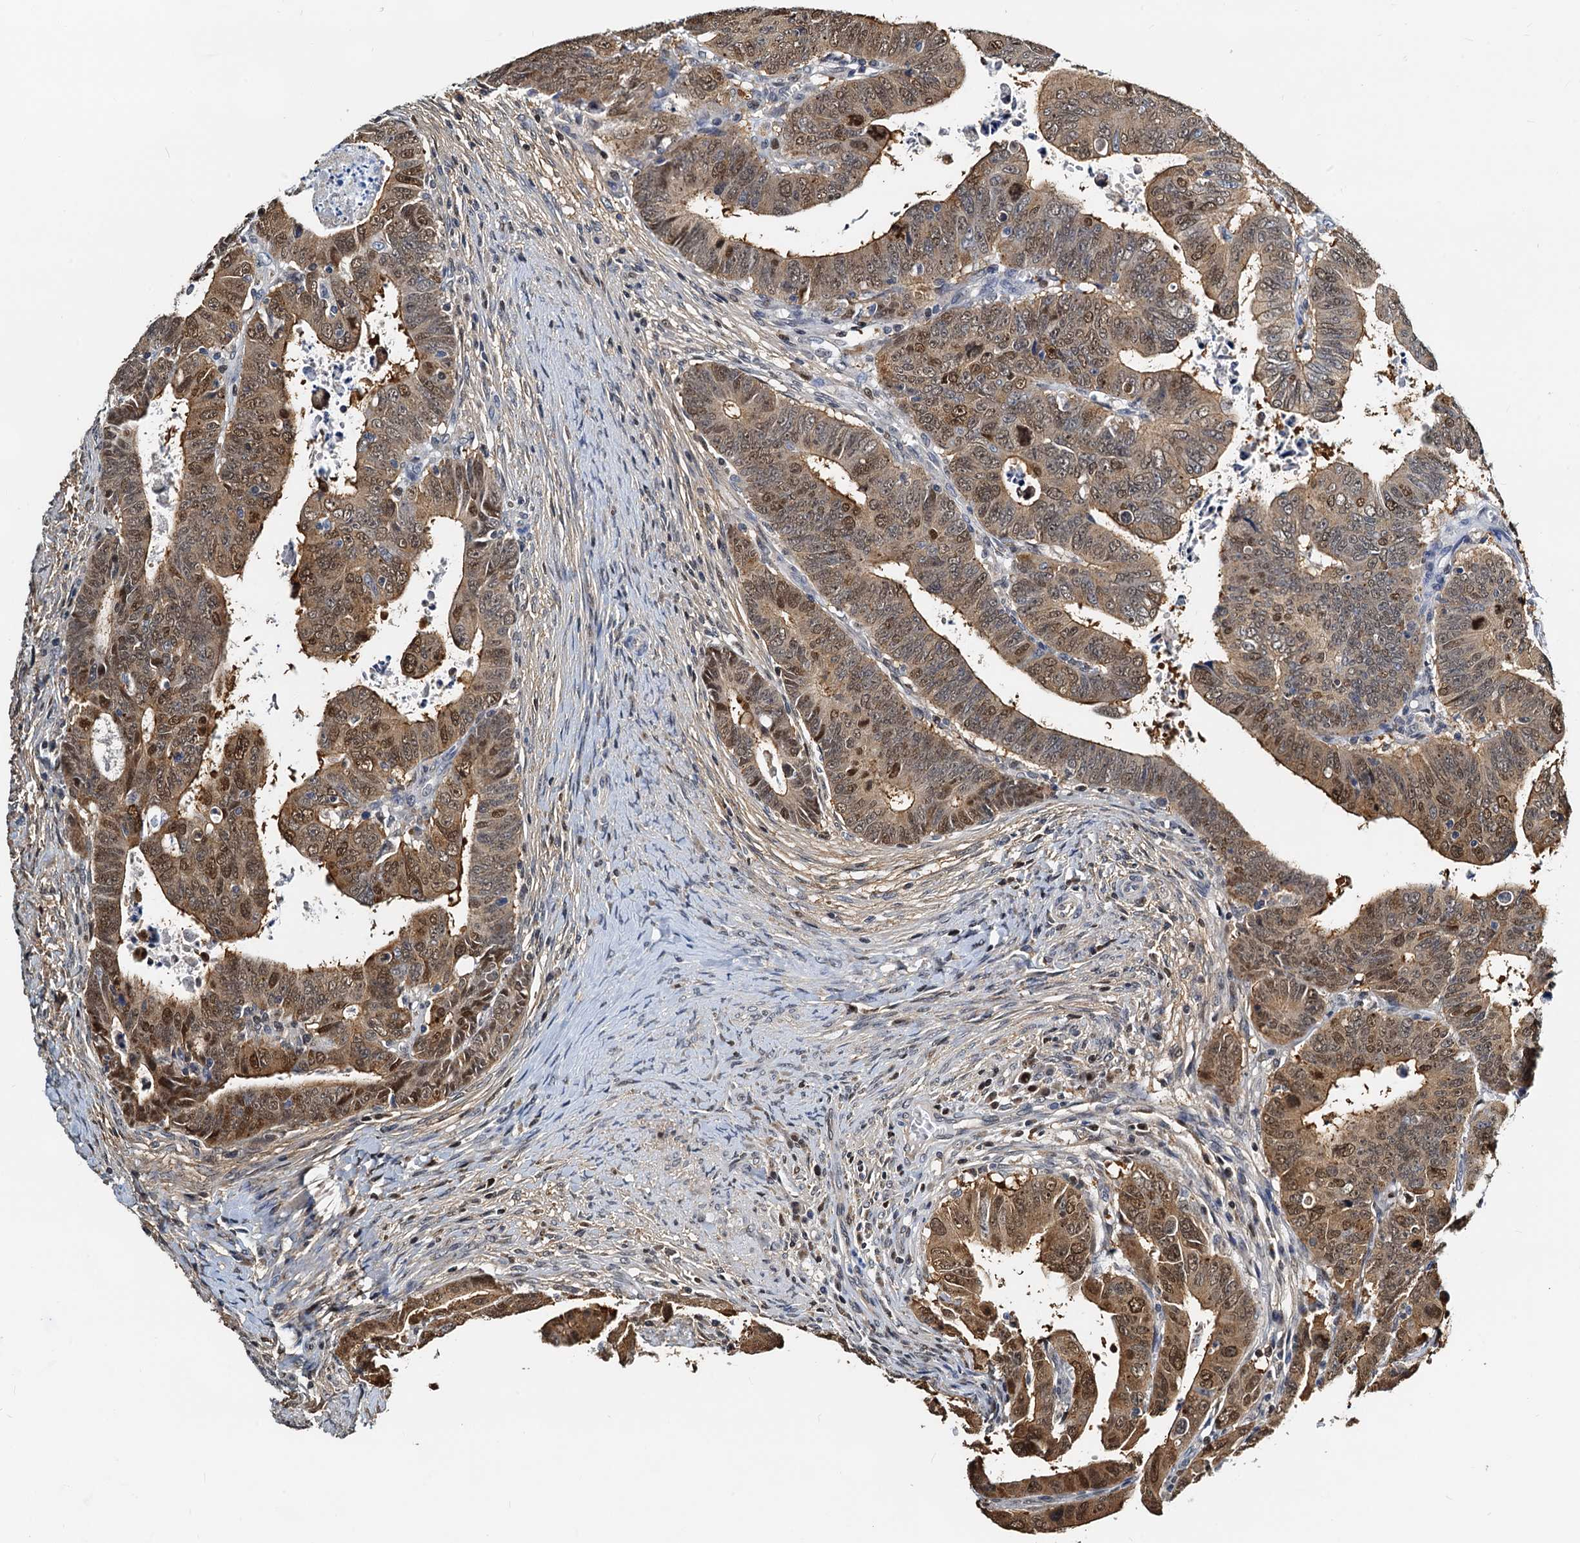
{"staining": {"intensity": "moderate", "quantity": "25%-75%", "location": "cytoplasmic/membranous,nuclear"}, "tissue": "colorectal cancer", "cell_type": "Tumor cells", "image_type": "cancer", "snomed": [{"axis": "morphology", "description": "Normal tissue, NOS"}, {"axis": "morphology", "description": "Adenocarcinoma, NOS"}, {"axis": "topography", "description": "Rectum"}], "caption": "Brown immunohistochemical staining in human colorectal cancer (adenocarcinoma) displays moderate cytoplasmic/membranous and nuclear staining in approximately 25%-75% of tumor cells.", "gene": "PTGES3", "patient": {"sex": "female", "age": 65}}